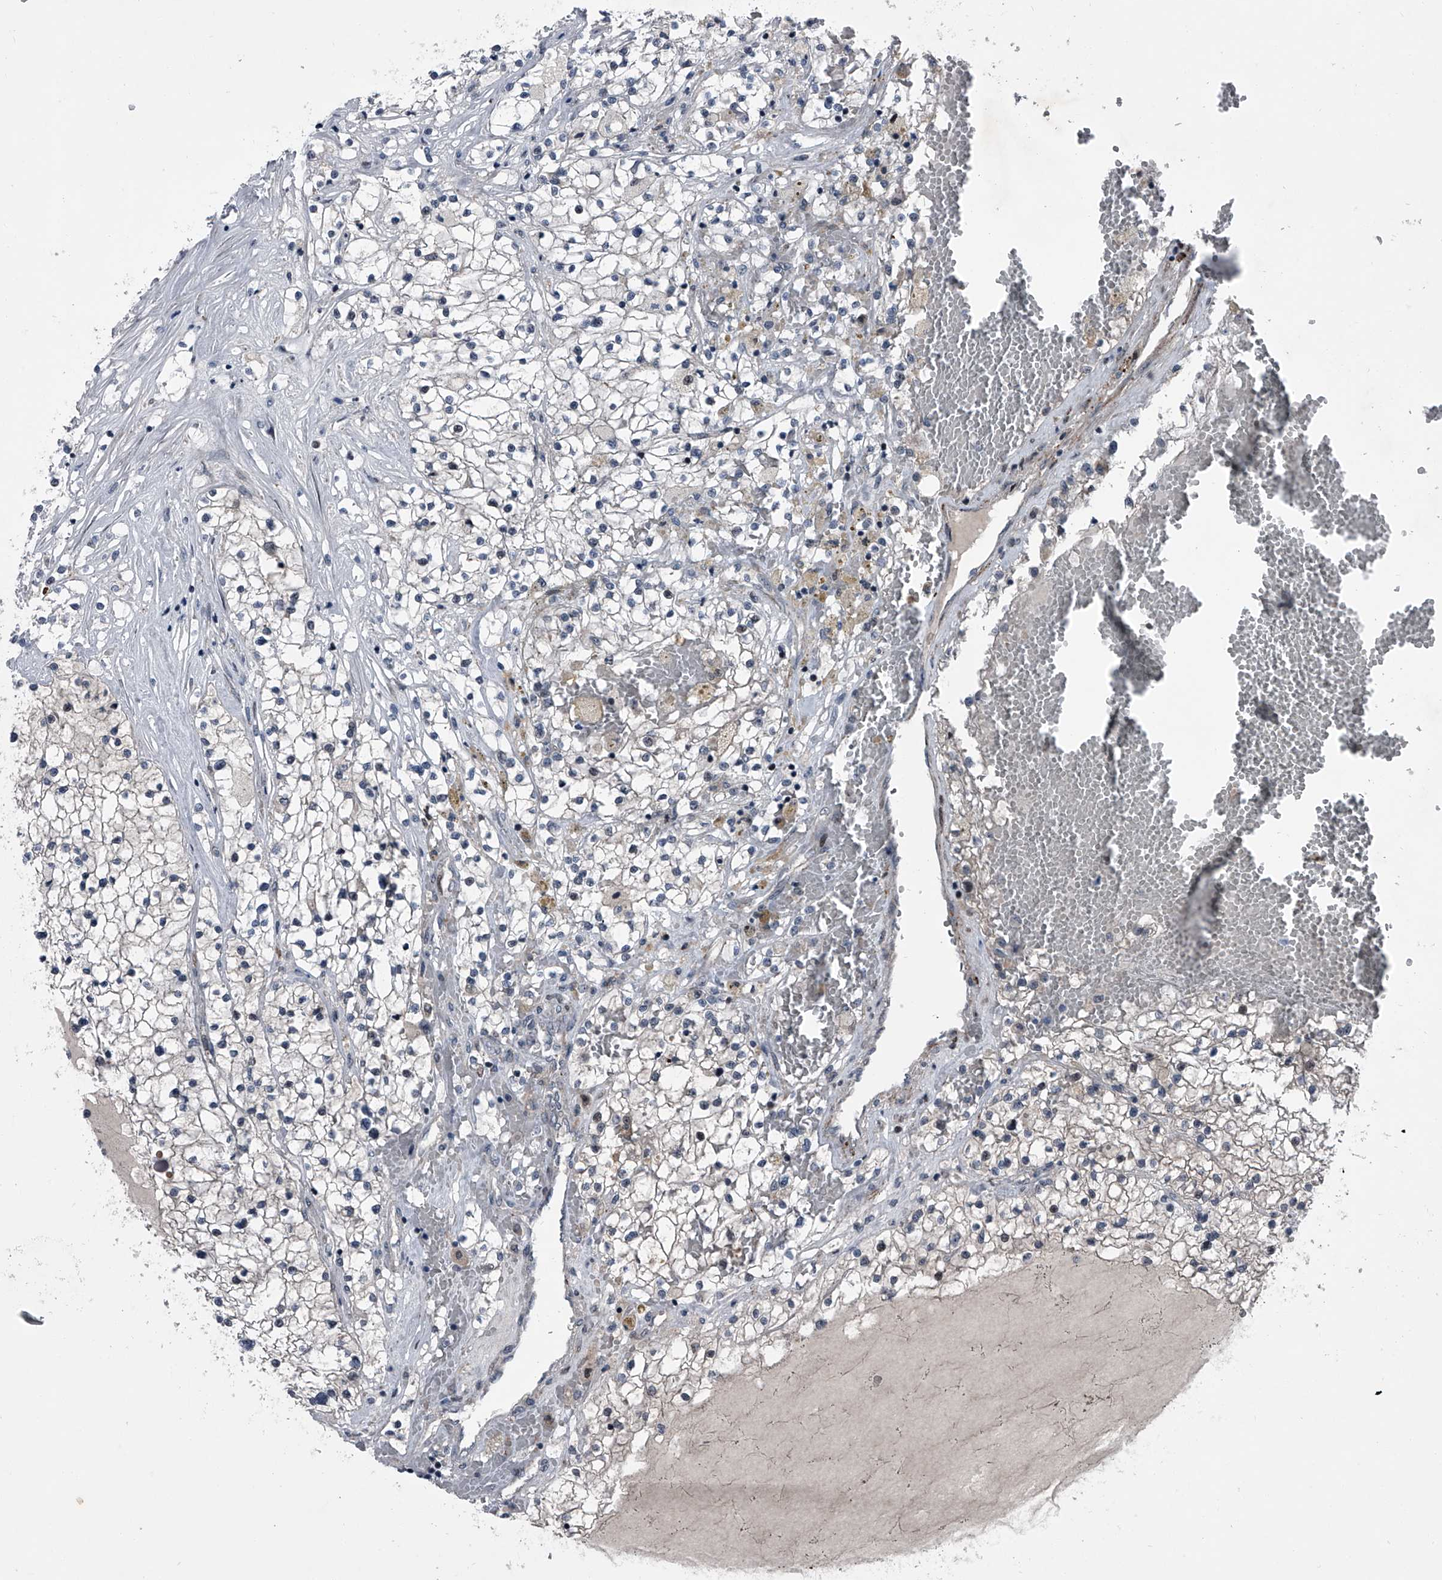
{"staining": {"intensity": "negative", "quantity": "none", "location": "none"}, "tissue": "renal cancer", "cell_type": "Tumor cells", "image_type": "cancer", "snomed": [{"axis": "morphology", "description": "Normal tissue, NOS"}, {"axis": "morphology", "description": "Adenocarcinoma, NOS"}, {"axis": "topography", "description": "Kidney"}], "caption": "Tumor cells show no significant expression in renal cancer.", "gene": "ELK4", "patient": {"sex": "male", "age": 68}}